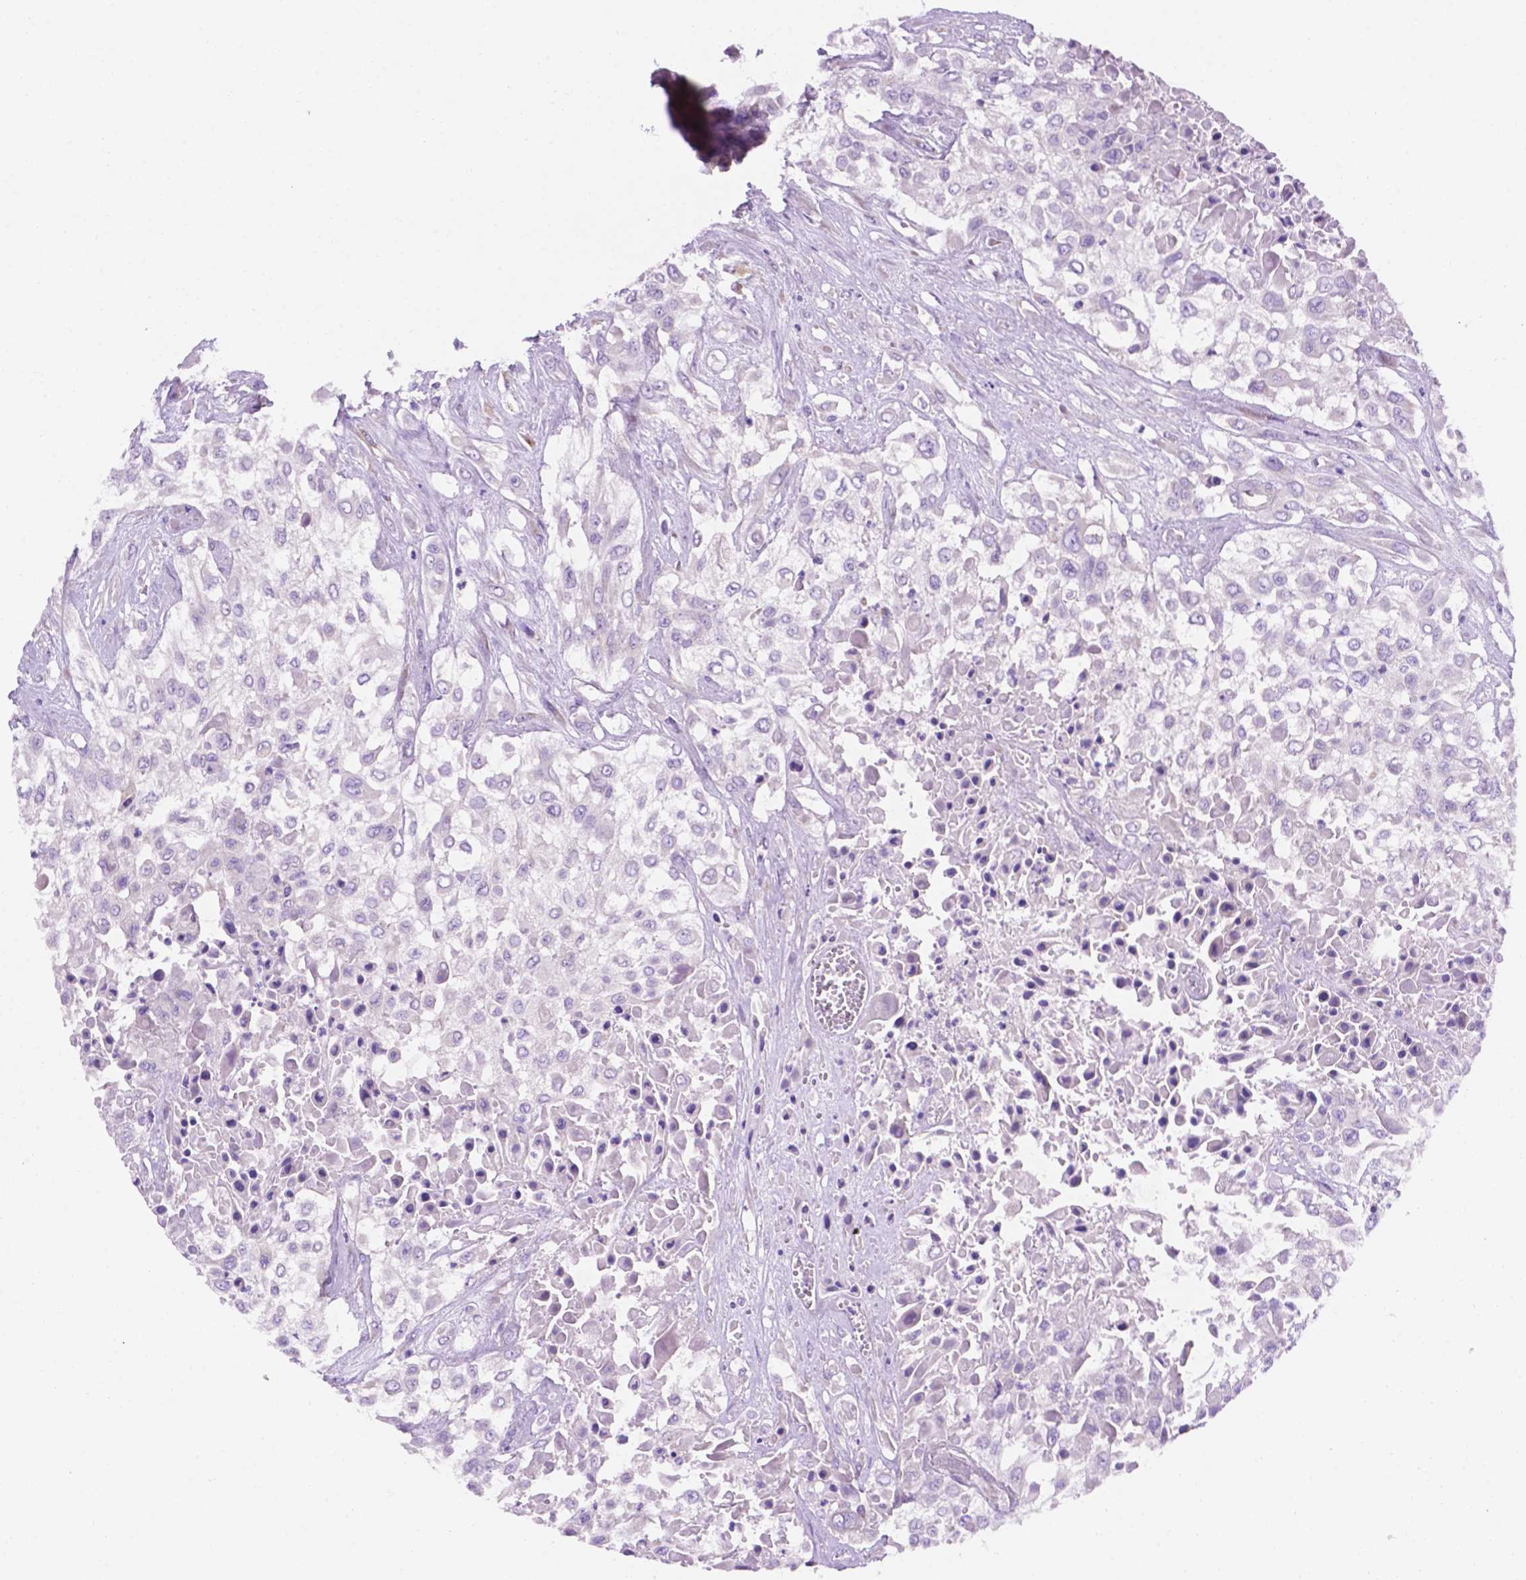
{"staining": {"intensity": "negative", "quantity": "none", "location": "none"}, "tissue": "urothelial cancer", "cell_type": "Tumor cells", "image_type": "cancer", "snomed": [{"axis": "morphology", "description": "Urothelial carcinoma, High grade"}, {"axis": "topography", "description": "Urinary bladder"}], "caption": "Protein analysis of urothelial cancer reveals no significant expression in tumor cells.", "gene": "CEACAM7", "patient": {"sex": "male", "age": 57}}